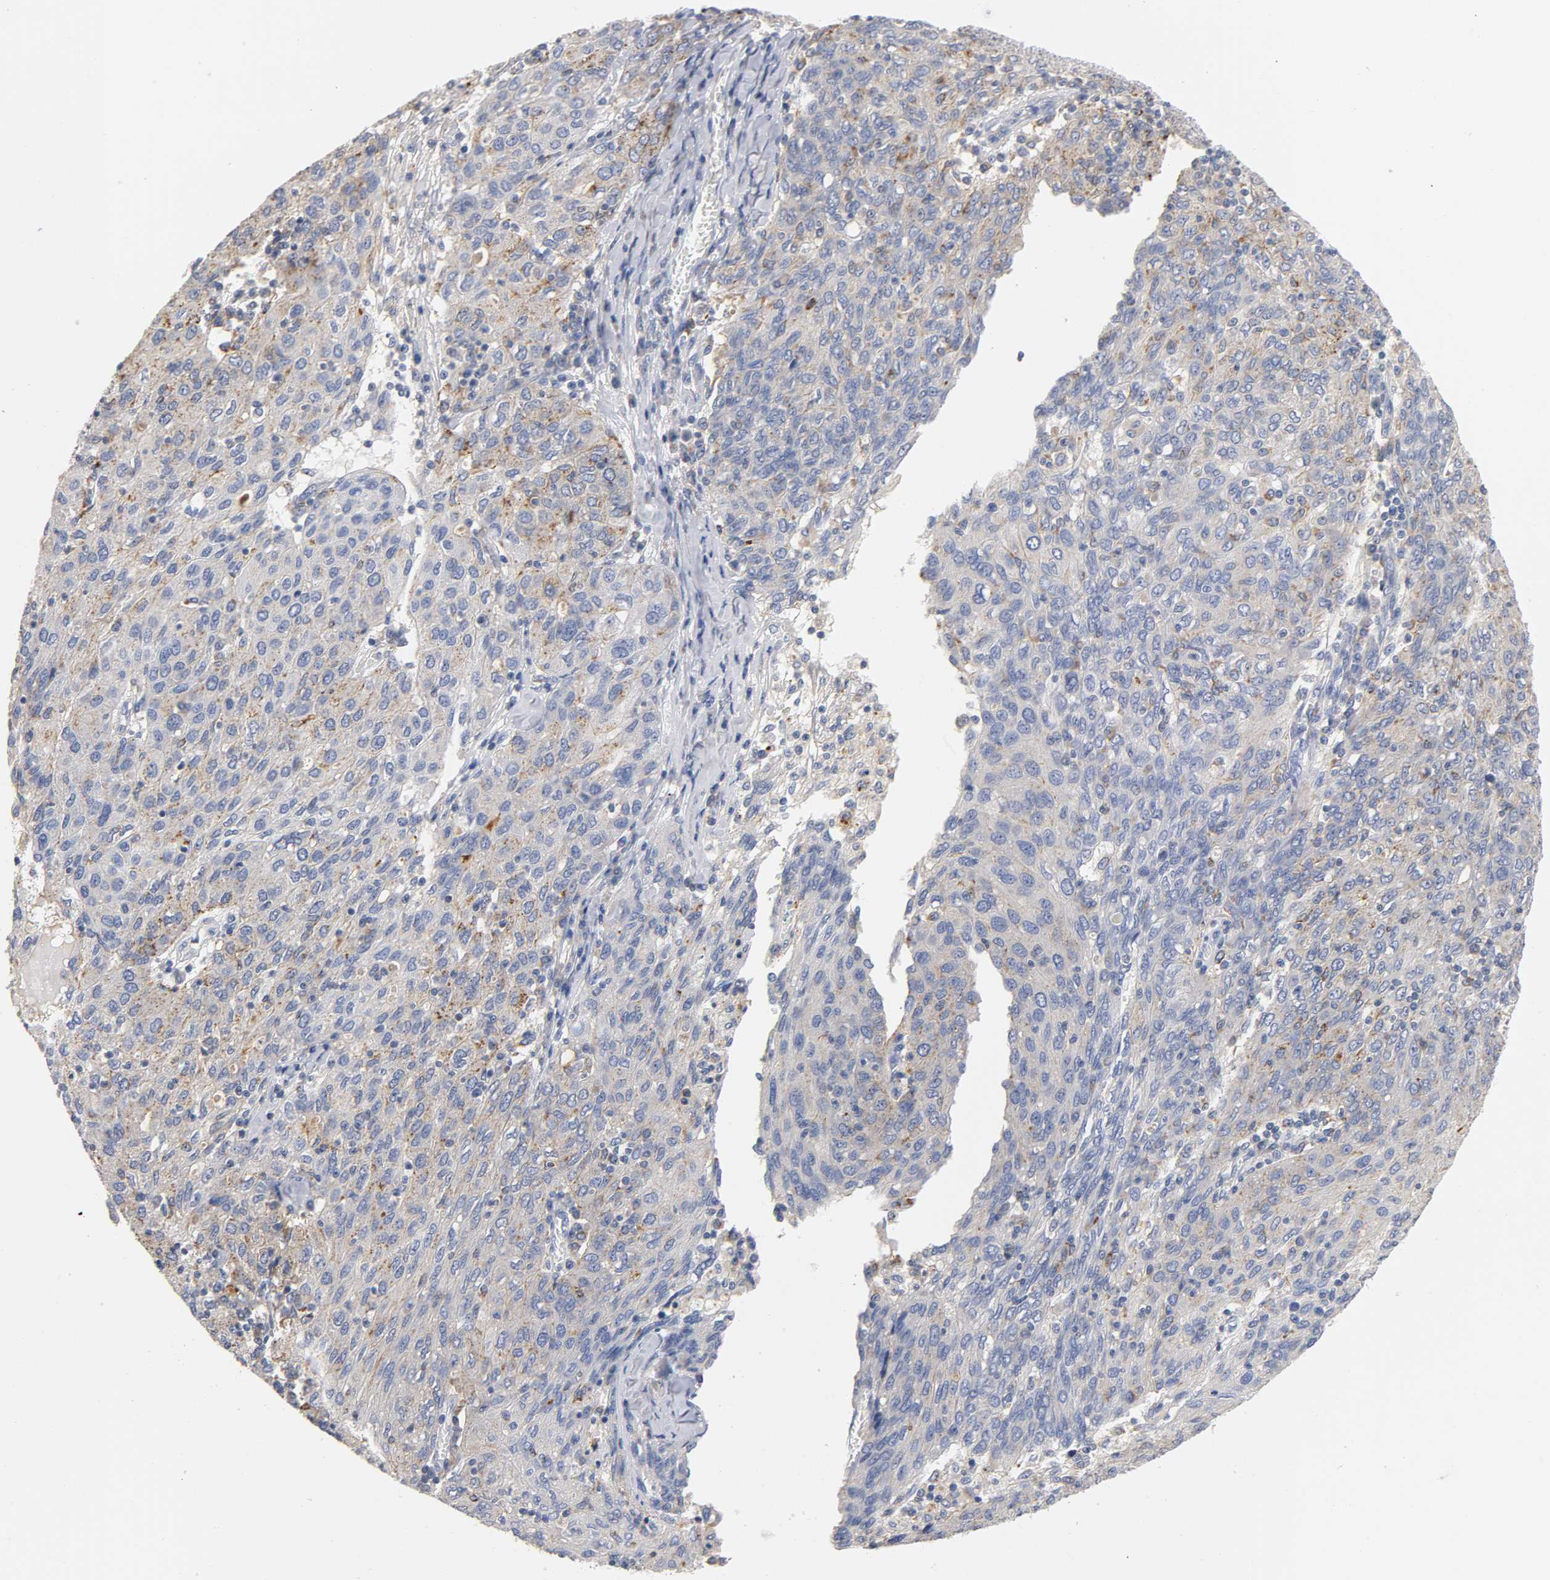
{"staining": {"intensity": "weak", "quantity": "25%-75%", "location": "cytoplasmic/membranous"}, "tissue": "ovarian cancer", "cell_type": "Tumor cells", "image_type": "cancer", "snomed": [{"axis": "morphology", "description": "Carcinoma, endometroid"}, {"axis": "topography", "description": "Ovary"}], "caption": "A histopathology image showing weak cytoplasmic/membranous positivity in approximately 25%-75% of tumor cells in ovarian cancer, as visualized by brown immunohistochemical staining.", "gene": "SEMA5A", "patient": {"sex": "female", "age": 50}}